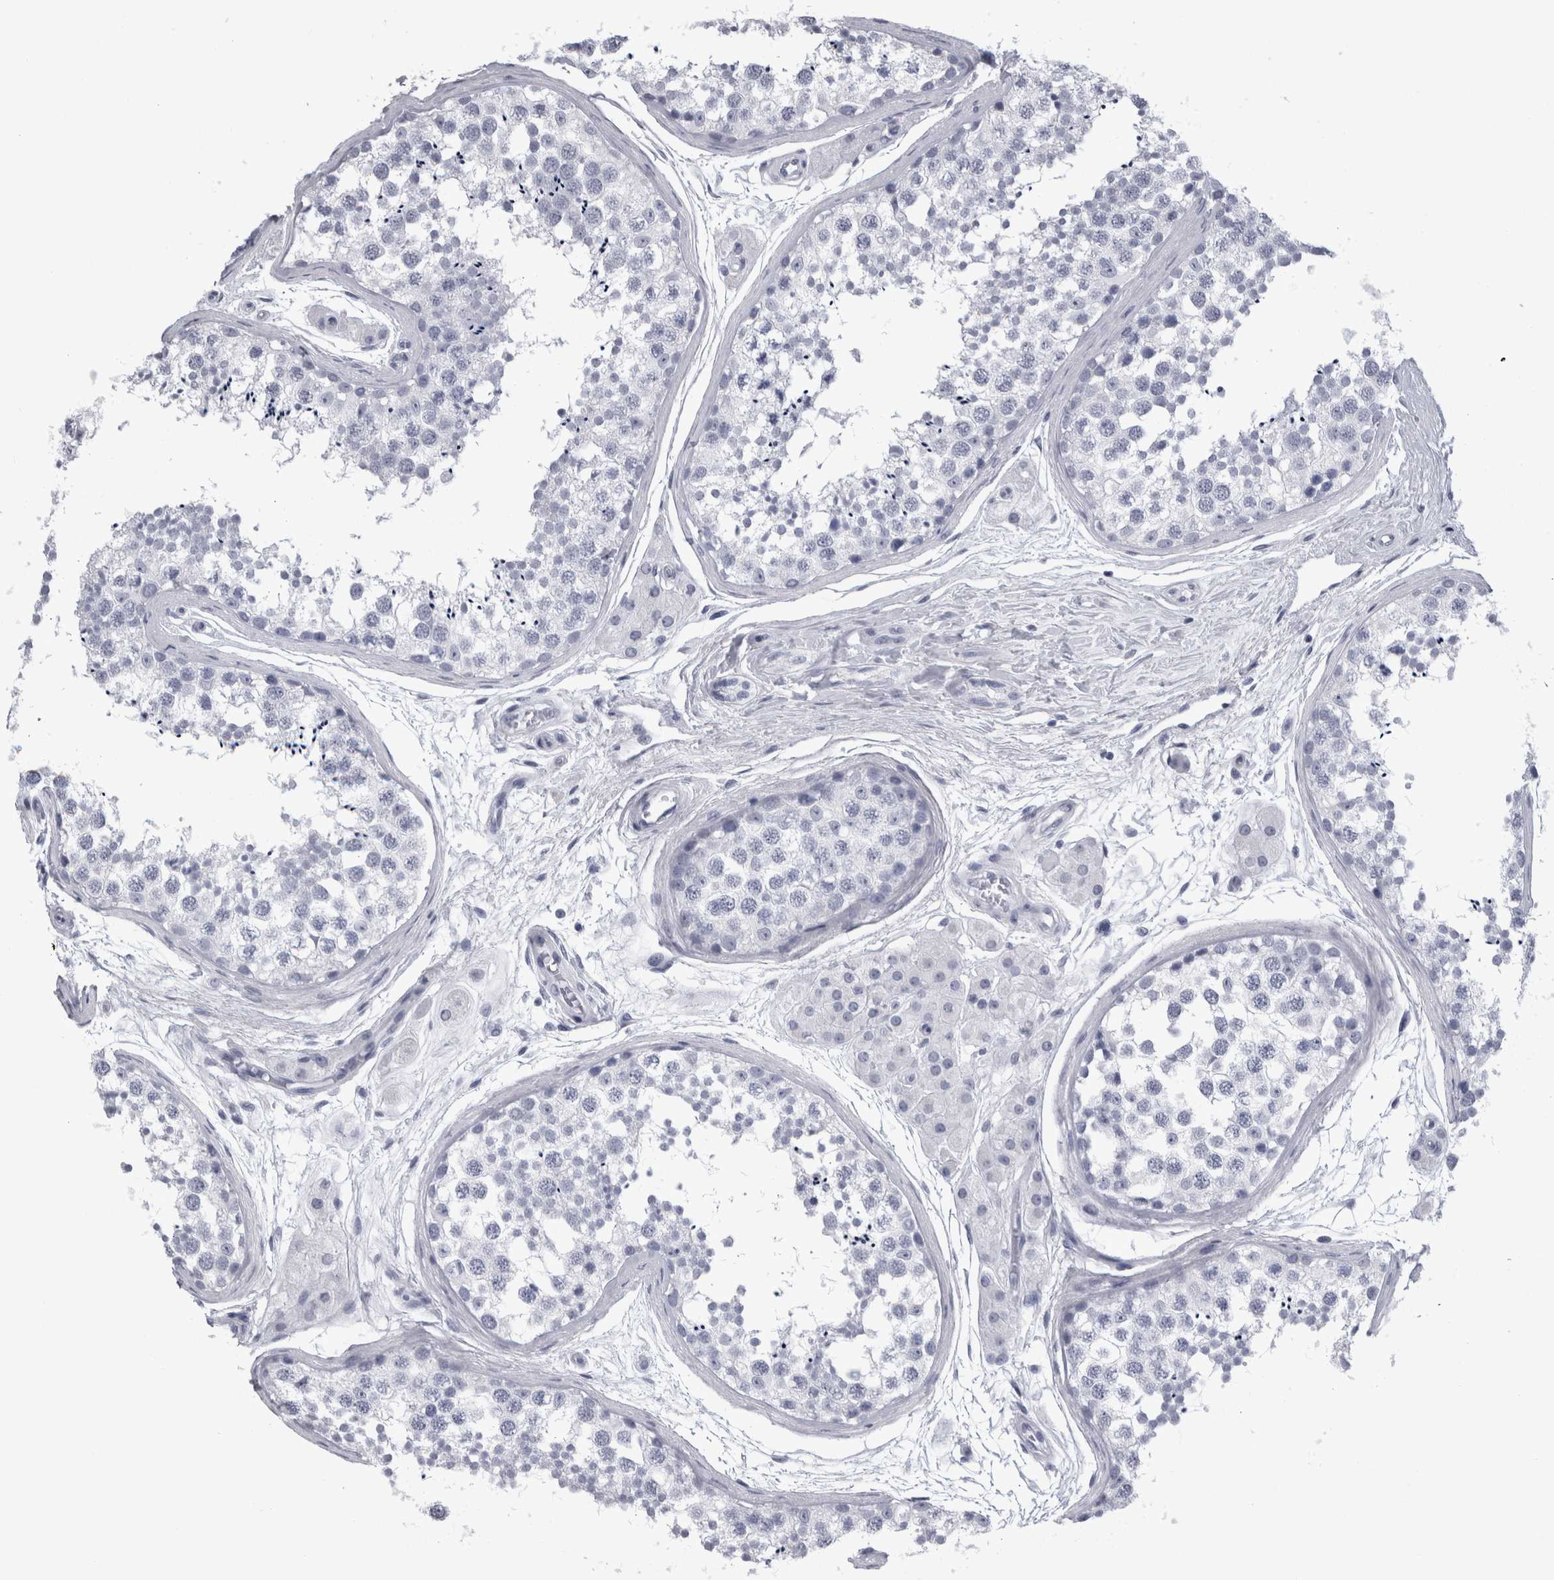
{"staining": {"intensity": "negative", "quantity": "none", "location": "none"}, "tissue": "testis", "cell_type": "Cells in seminiferous ducts", "image_type": "normal", "snomed": [{"axis": "morphology", "description": "Normal tissue, NOS"}, {"axis": "topography", "description": "Testis"}], "caption": "A high-resolution photomicrograph shows immunohistochemistry (IHC) staining of unremarkable testis, which reveals no significant positivity in cells in seminiferous ducts.", "gene": "ALDH8A1", "patient": {"sex": "male", "age": 56}}